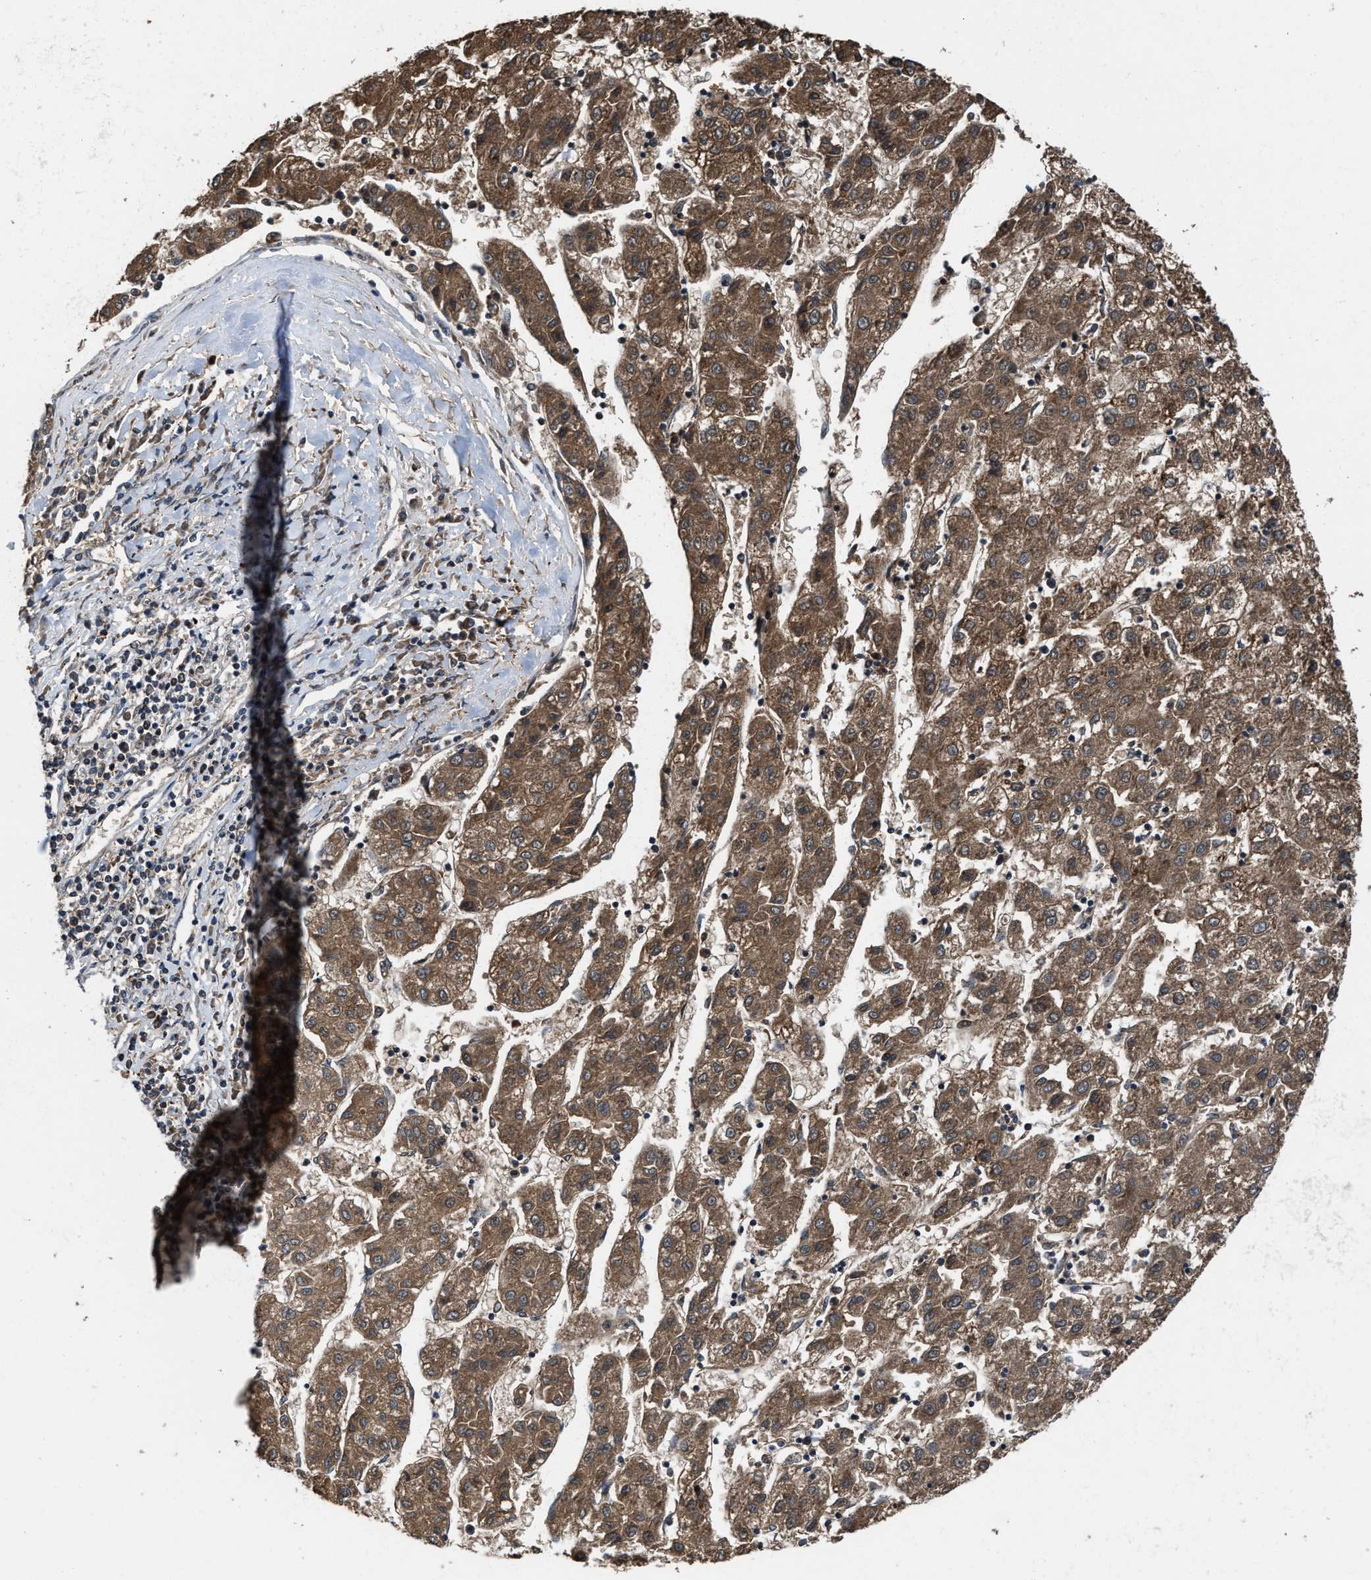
{"staining": {"intensity": "moderate", "quantity": ">75%", "location": "cytoplasmic/membranous"}, "tissue": "liver cancer", "cell_type": "Tumor cells", "image_type": "cancer", "snomed": [{"axis": "morphology", "description": "Carcinoma, Hepatocellular, NOS"}, {"axis": "topography", "description": "Liver"}], "caption": "IHC image of human liver cancer (hepatocellular carcinoma) stained for a protein (brown), which demonstrates medium levels of moderate cytoplasmic/membranous expression in about >75% of tumor cells.", "gene": "ZNF20", "patient": {"sex": "male", "age": 72}}